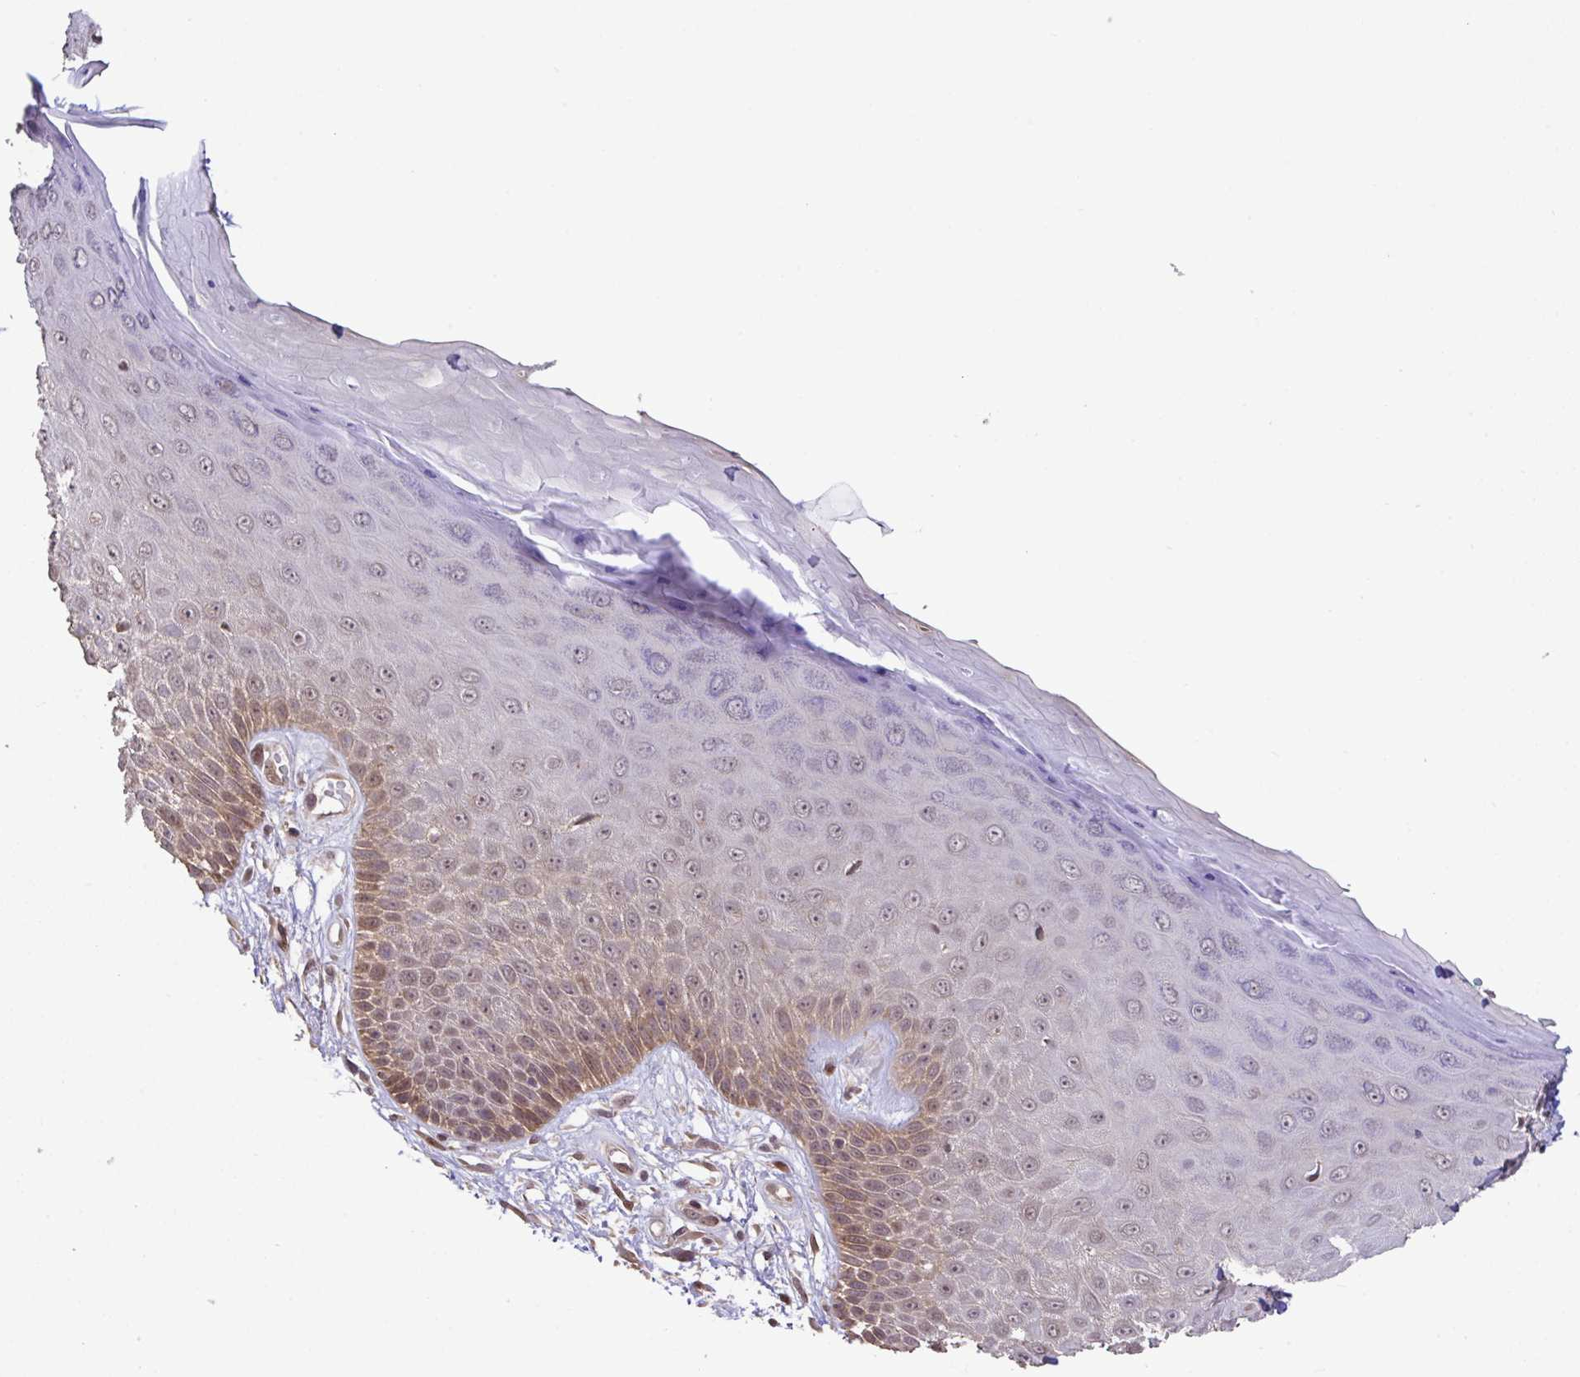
{"staining": {"intensity": "moderate", "quantity": "25%-75%", "location": "cytoplasmic/membranous,nuclear"}, "tissue": "skin", "cell_type": "Epidermal cells", "image_type": "normal", "snomed": [{"axis": "morphology", "description": "Normal tissue, NOS"}, {"axis": "topography", "description": "Anal"}, {"axis": "topography", "description": "Peripheral nerve tissue"}], "caption": "Moderate cytoplasmic/membranous,nuclear expression for a protein is appreciated in approximately 25%-75% of epidermal cells of unremarkable skin using immunohistochemistry (IHC).", "gene": "C12orf57", "patient": {"sex": "male", "age": 78}}